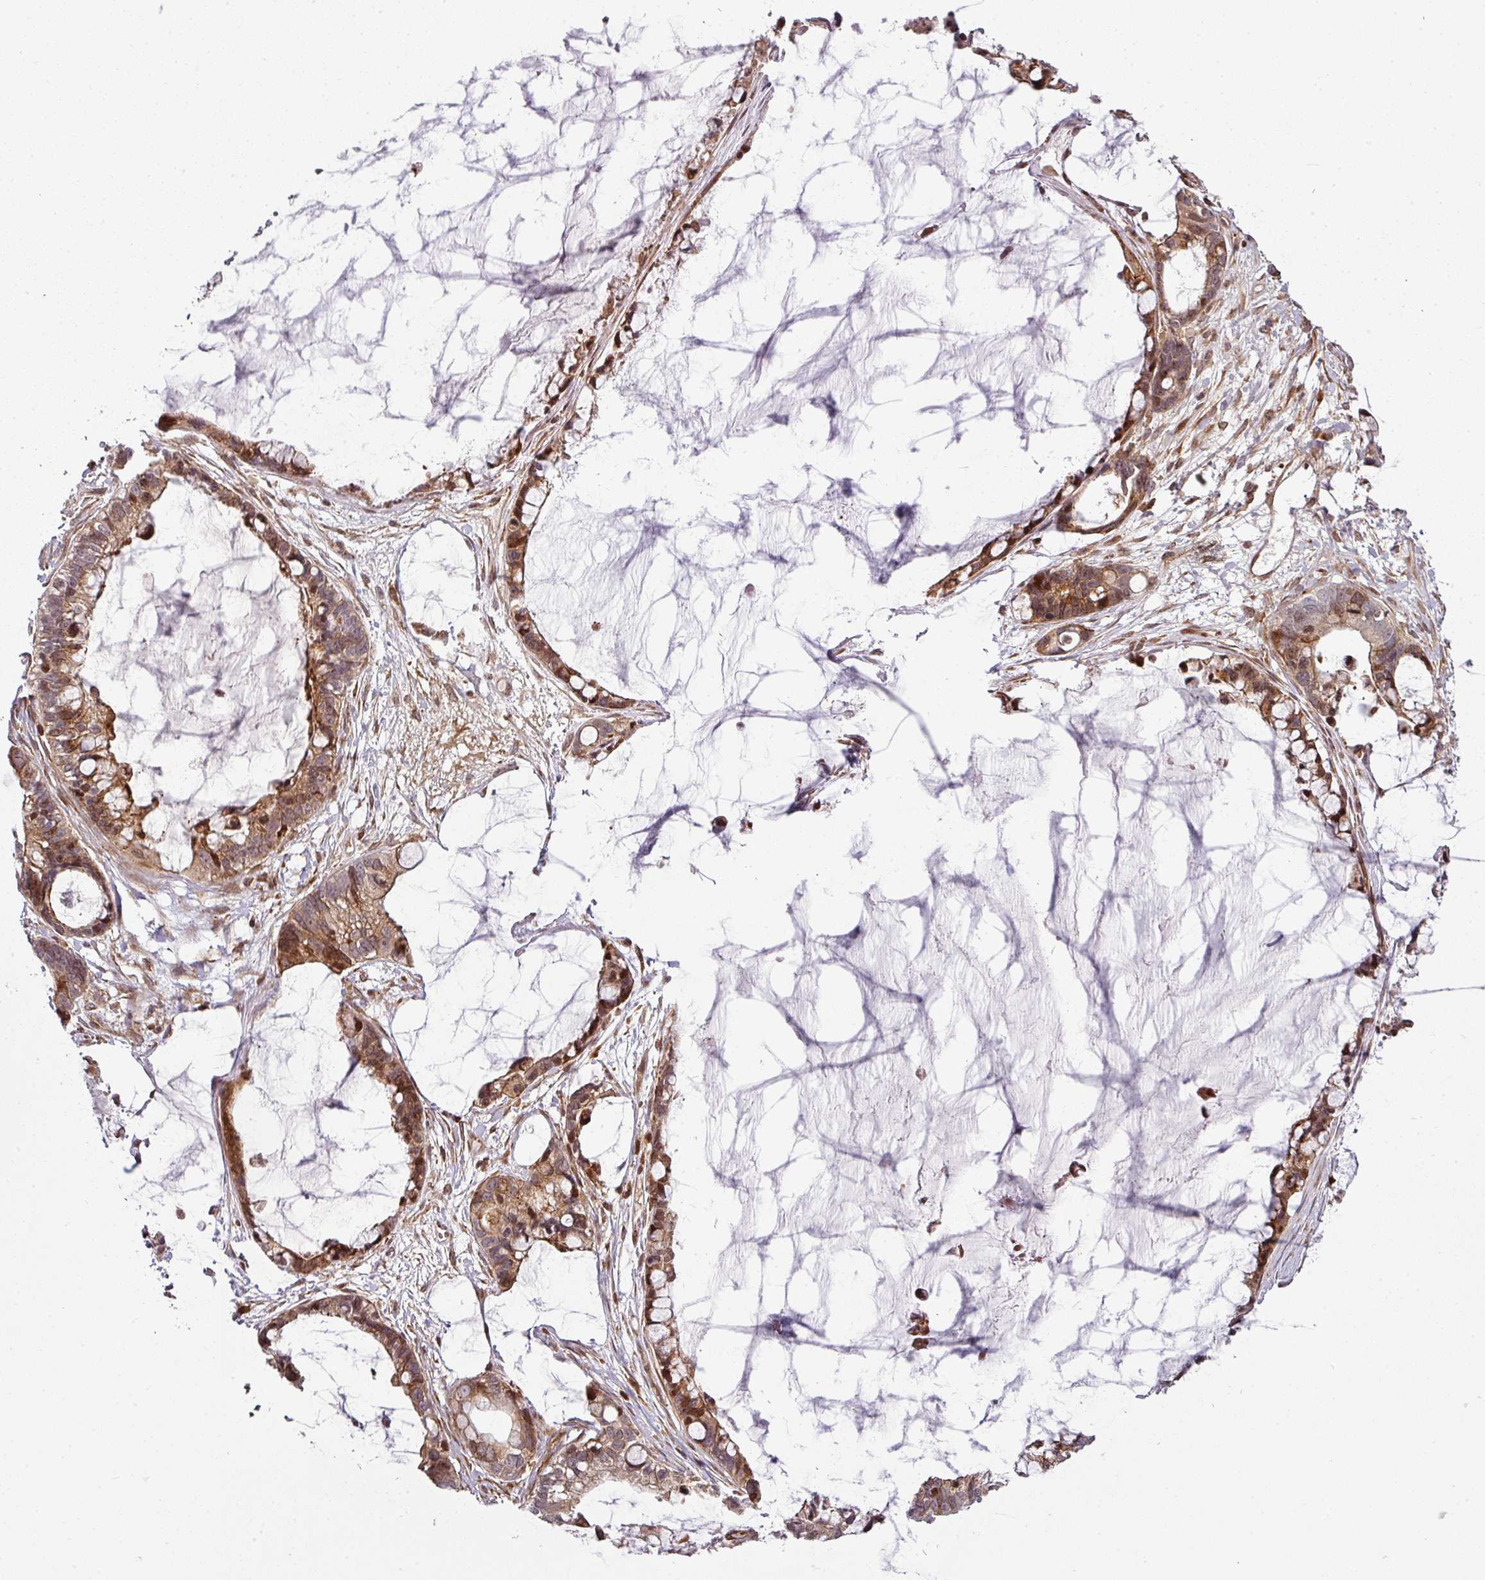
{"staining": {"intensity": "moderate", "quantity": ">75%", "location": "cytoplasmic/membranous,nuclear"}, "tissue": "ovarian cancer", "cell_type": "Tumor cells", "image_type": "cancer", "snomed": [{"axis": "morphology", "description": "Cystadenocarcinoma, mucinous, NOS"}, {"axis": "topography", "description": "Ovary"}], "caption": "Immunohistochemical staining of human ovarian cancer displays medium levels of moderate cytoplasmic/membranous and nuclear positivity in about >75% of tumor cells.", "gene": "ATAT1", "patient": {"sex": "female", "age": 63}}